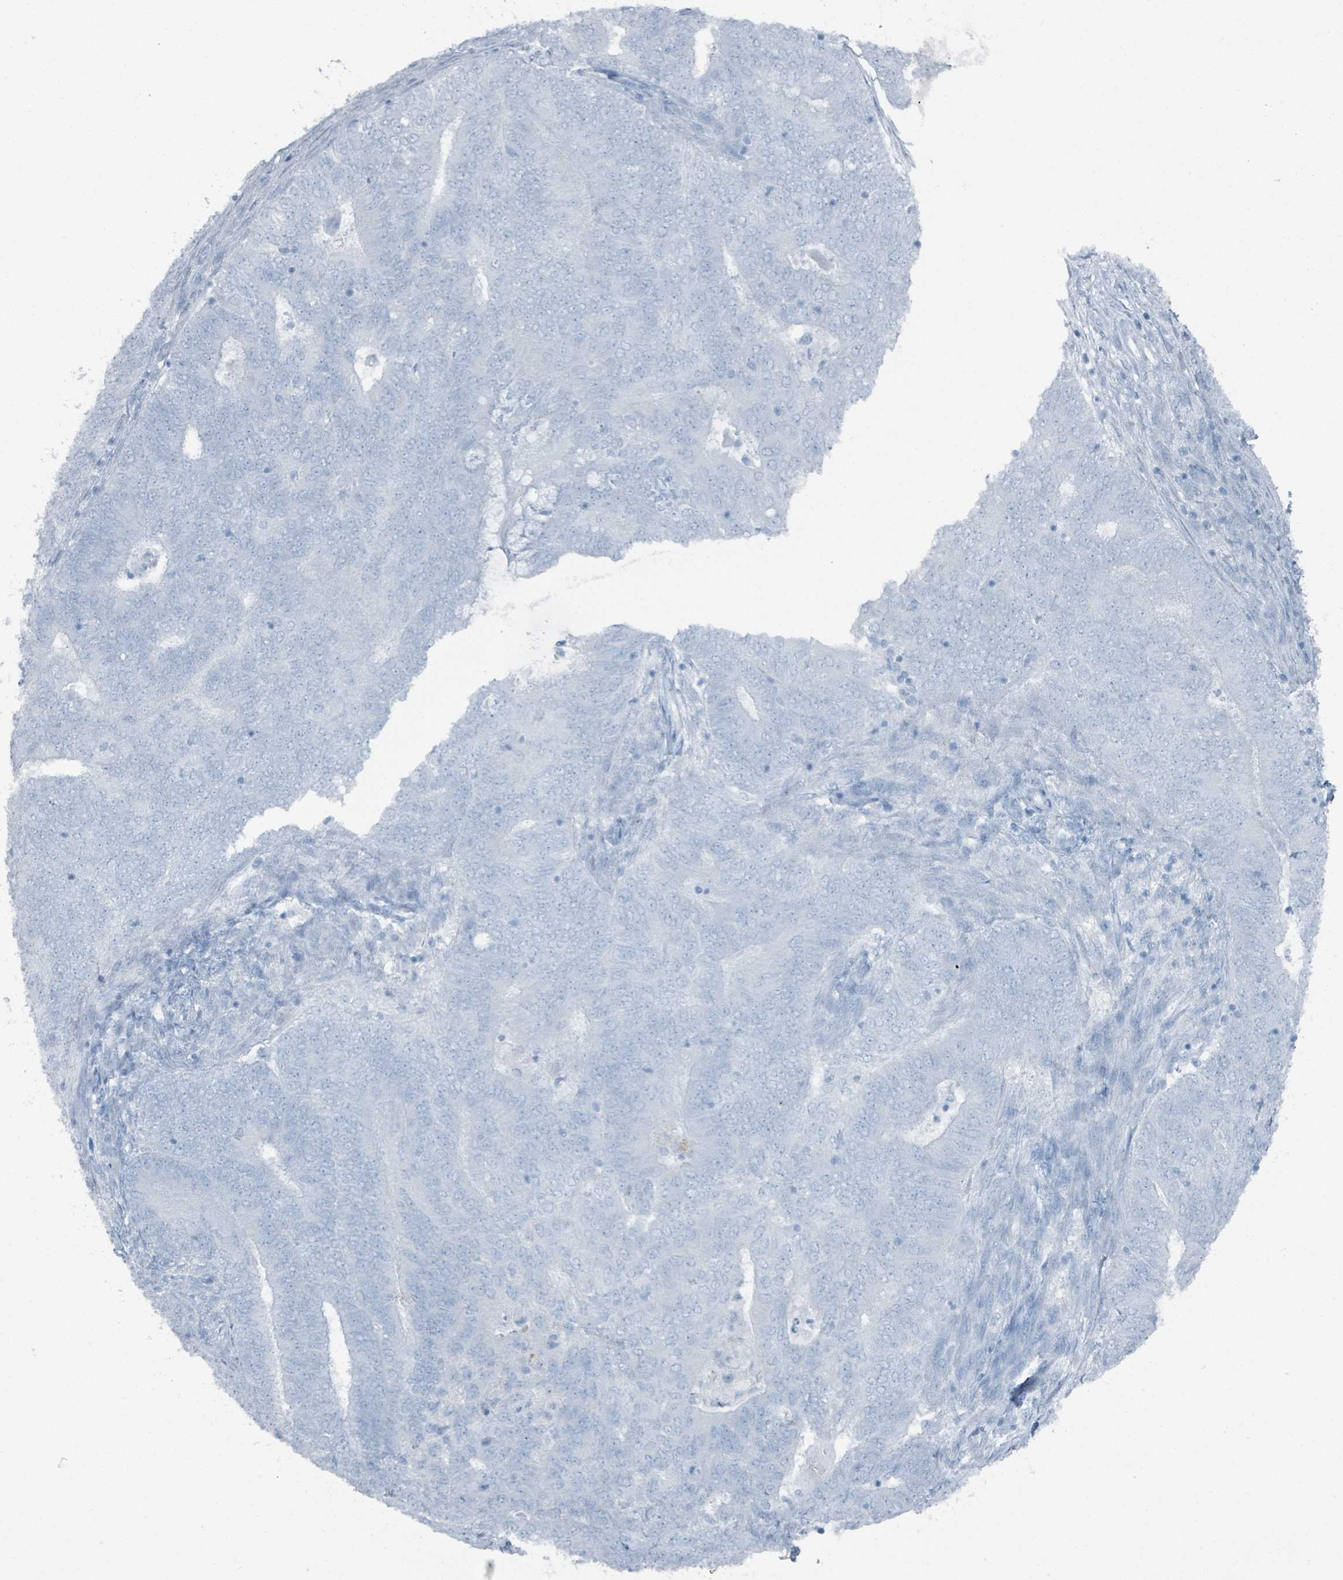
{"staining": {"intensity": "negative", "quantity": "none", "location": "none"}, "tissue": "endometrial cancer", "cell_type": "Tumor cells", "image_type": "cancer", "snomed": [{"axis": "morphology", "description": "Adenocarcinoma, NOS"}, {"axis": "topography", "description": "Endometrium"}], "caption": "Human endometrial cancer (adenocarcinoma) stained for a protein using IHC shows no positivity in tumor cells.", "gene": "GAMT", "patient": {"sex": "female", "age": 62}}